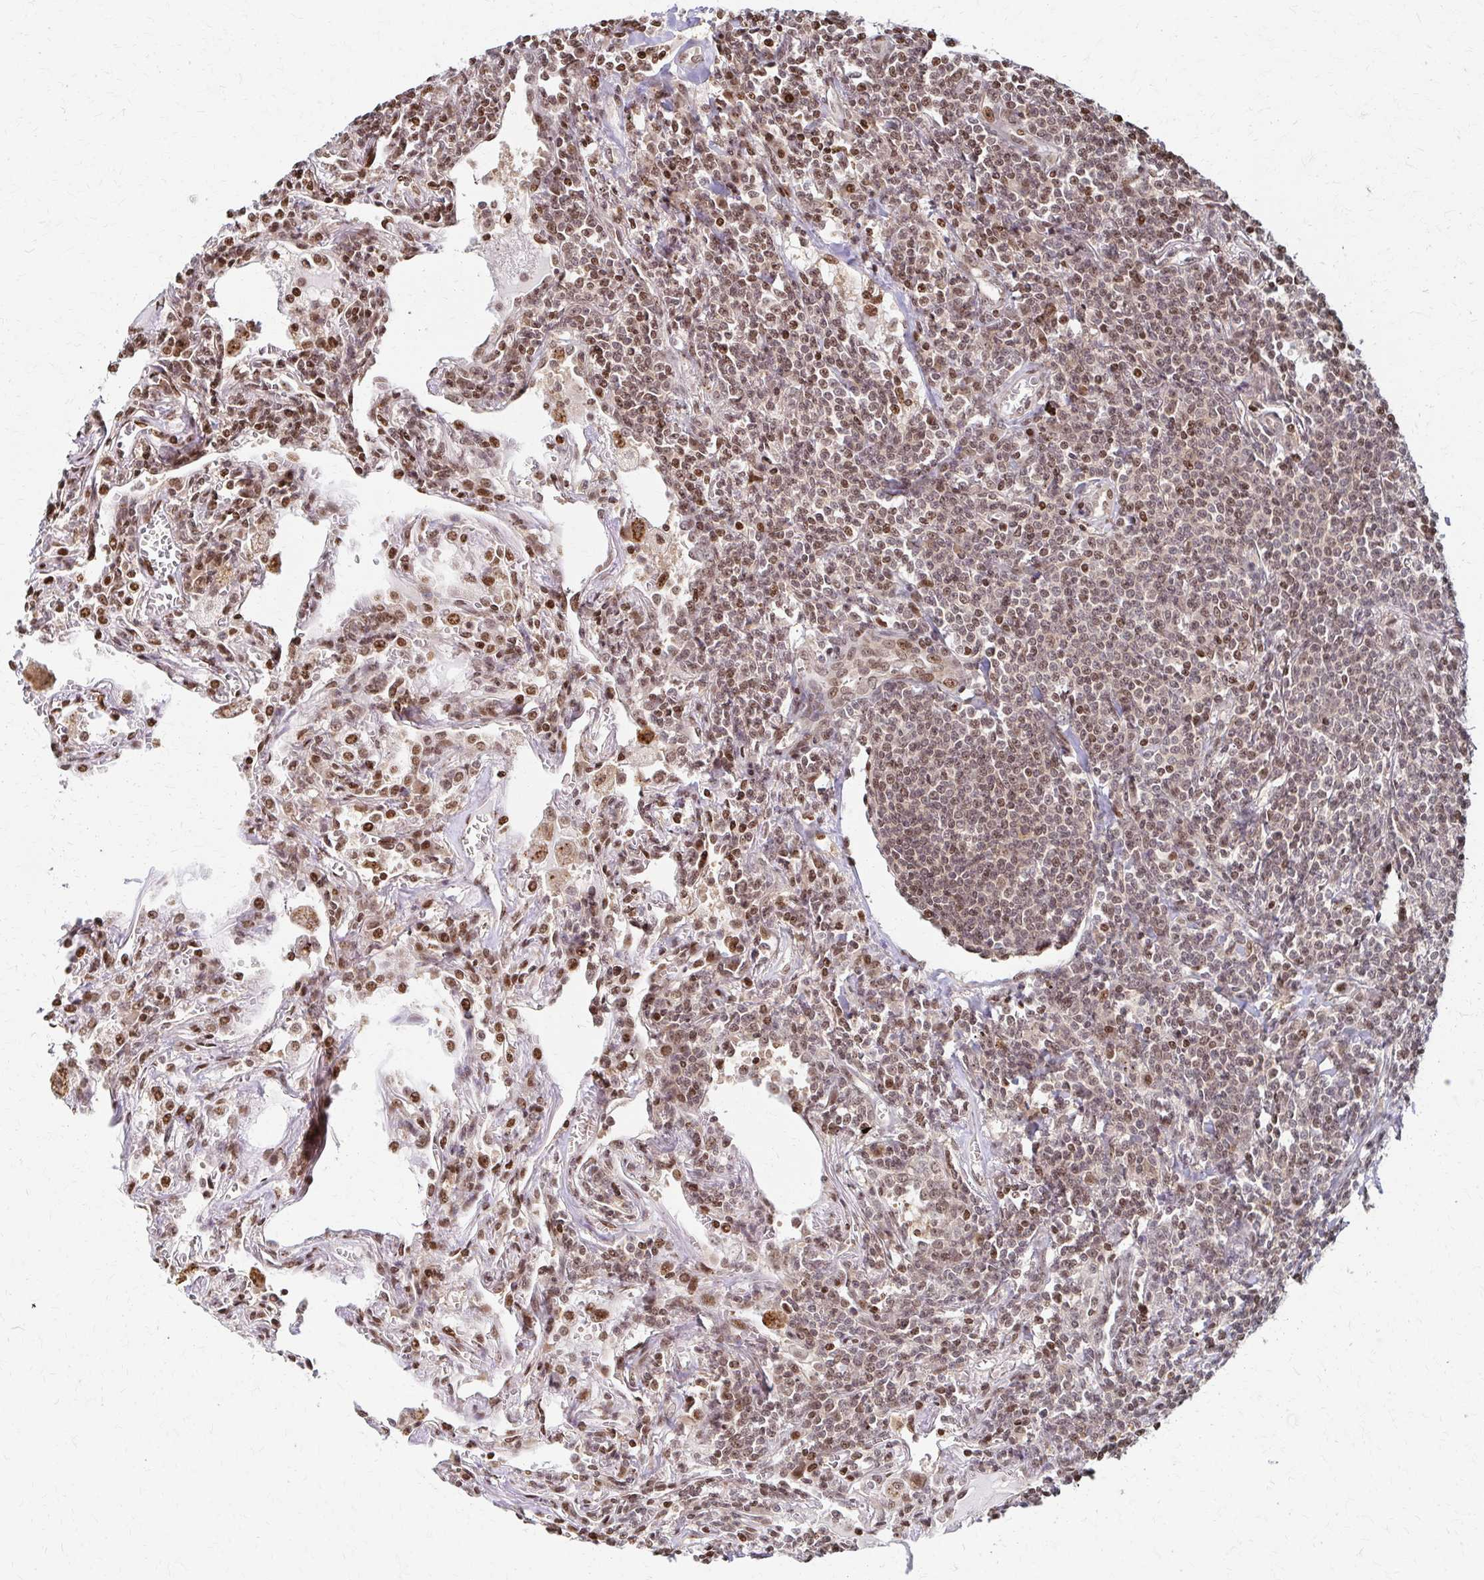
{"staining": {"intensity": "weak", "quantity": "25%-75%", "location": "nuclear"}, "tissue": "lymphoma", "cell_type": "Tumor cells", "image_type": "cancer", "snomed": [{"axis": "morphology", "description": "Malignant lymphoma, non-Hodgkin's type, Low grade"}, {"axis": "topography", "description": "Lung"}], "caption": "A brown stain labels weak nuclear expression of a protein in malignant lymphoma, non-Hodgkin's type (low-grade) tumor cells.", "gene": "PSMD7", "patient": {"sex": "female", "age": 71}}